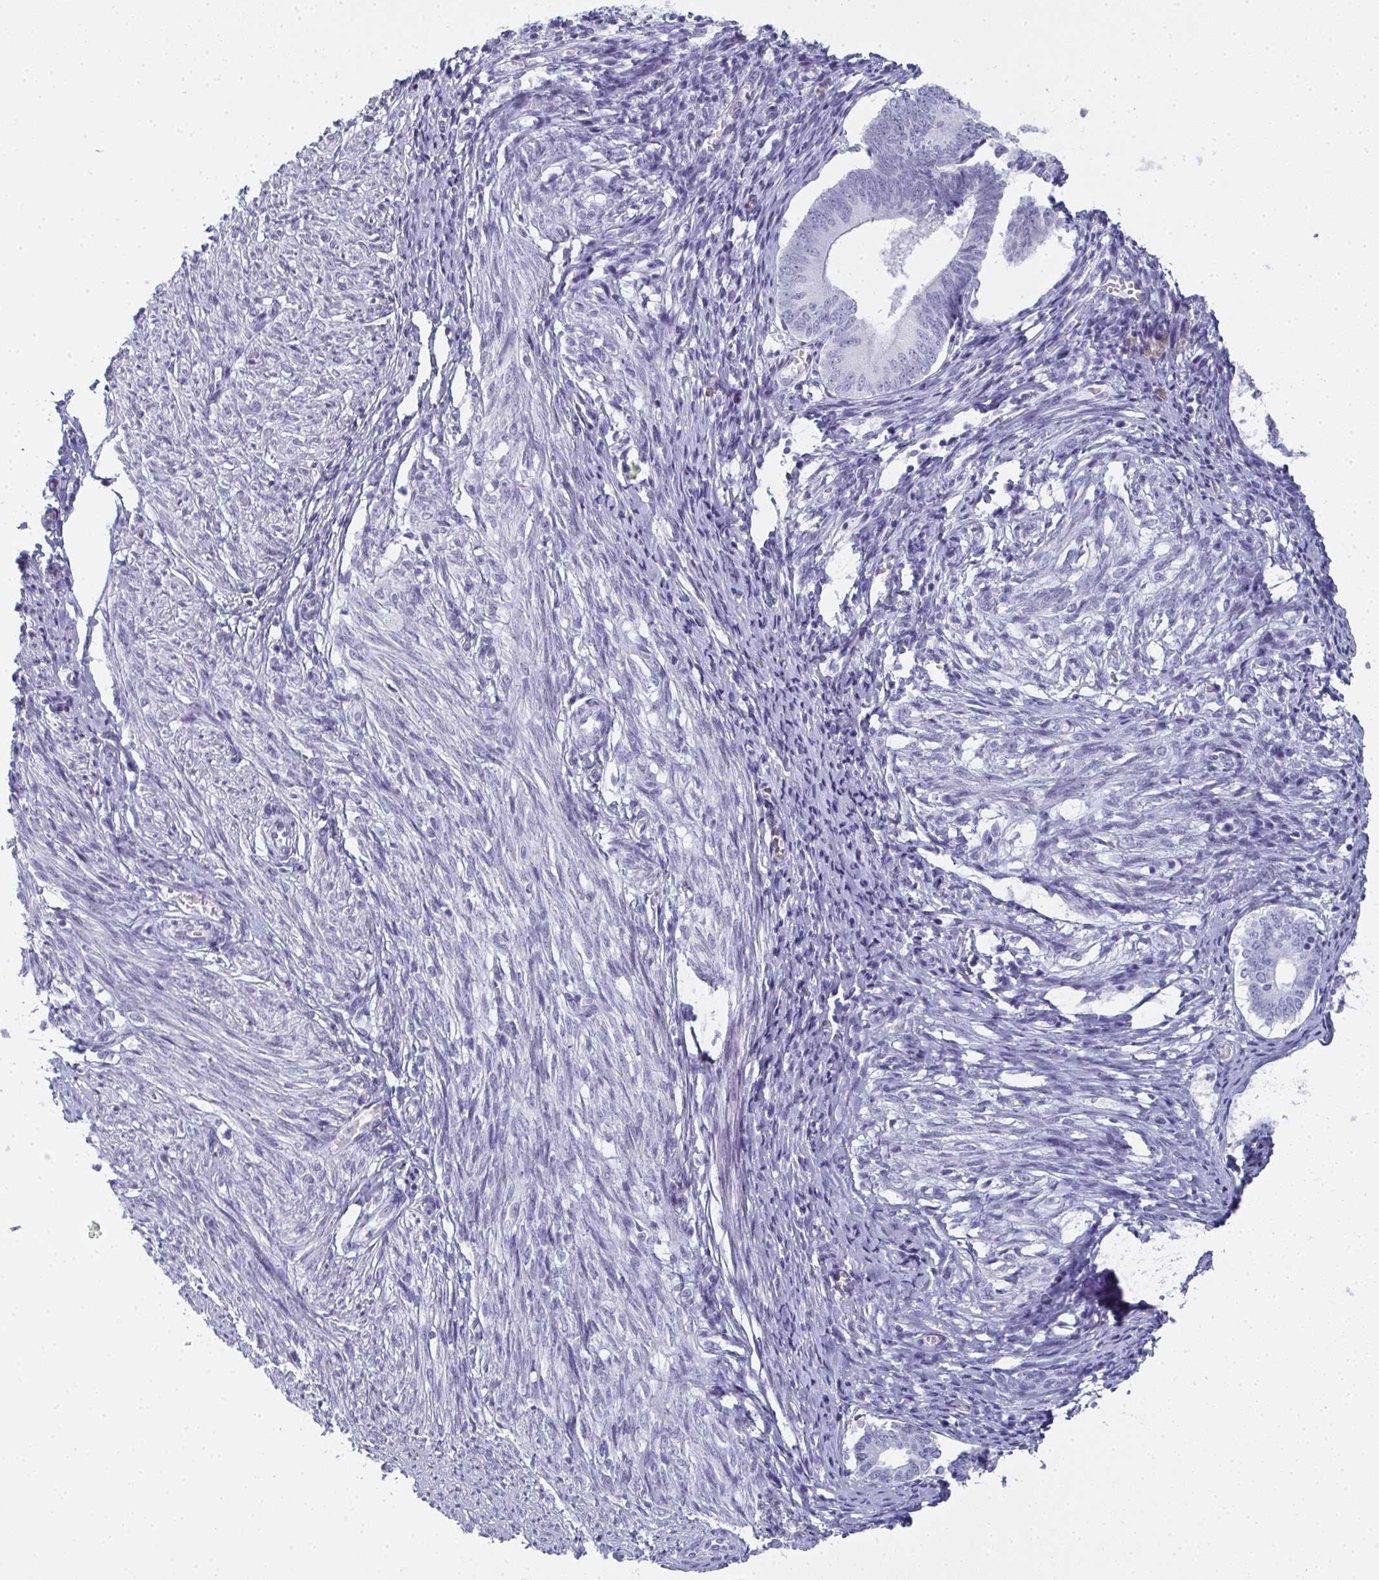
{"staining": {"intensity": "negative", "quantity": "none", "location": "none"}, "tissue": "endometrium", "cell_type": "Cells in endometrial stroma", "image_type": "normal", "snomed": [{"axis": "morphology", "description": "Normal tissue, NOS"}, {"axis": "topography", "description": "Endometrium"}], "caption": "DAB (3,3'-diaminobenzidine) immunohistochemical staining of normal endometrium shows no significant positivity in cells in endometrial stroma.", "gene": "SLC36A2", "patient": {"sex": "female", "age": 50}}